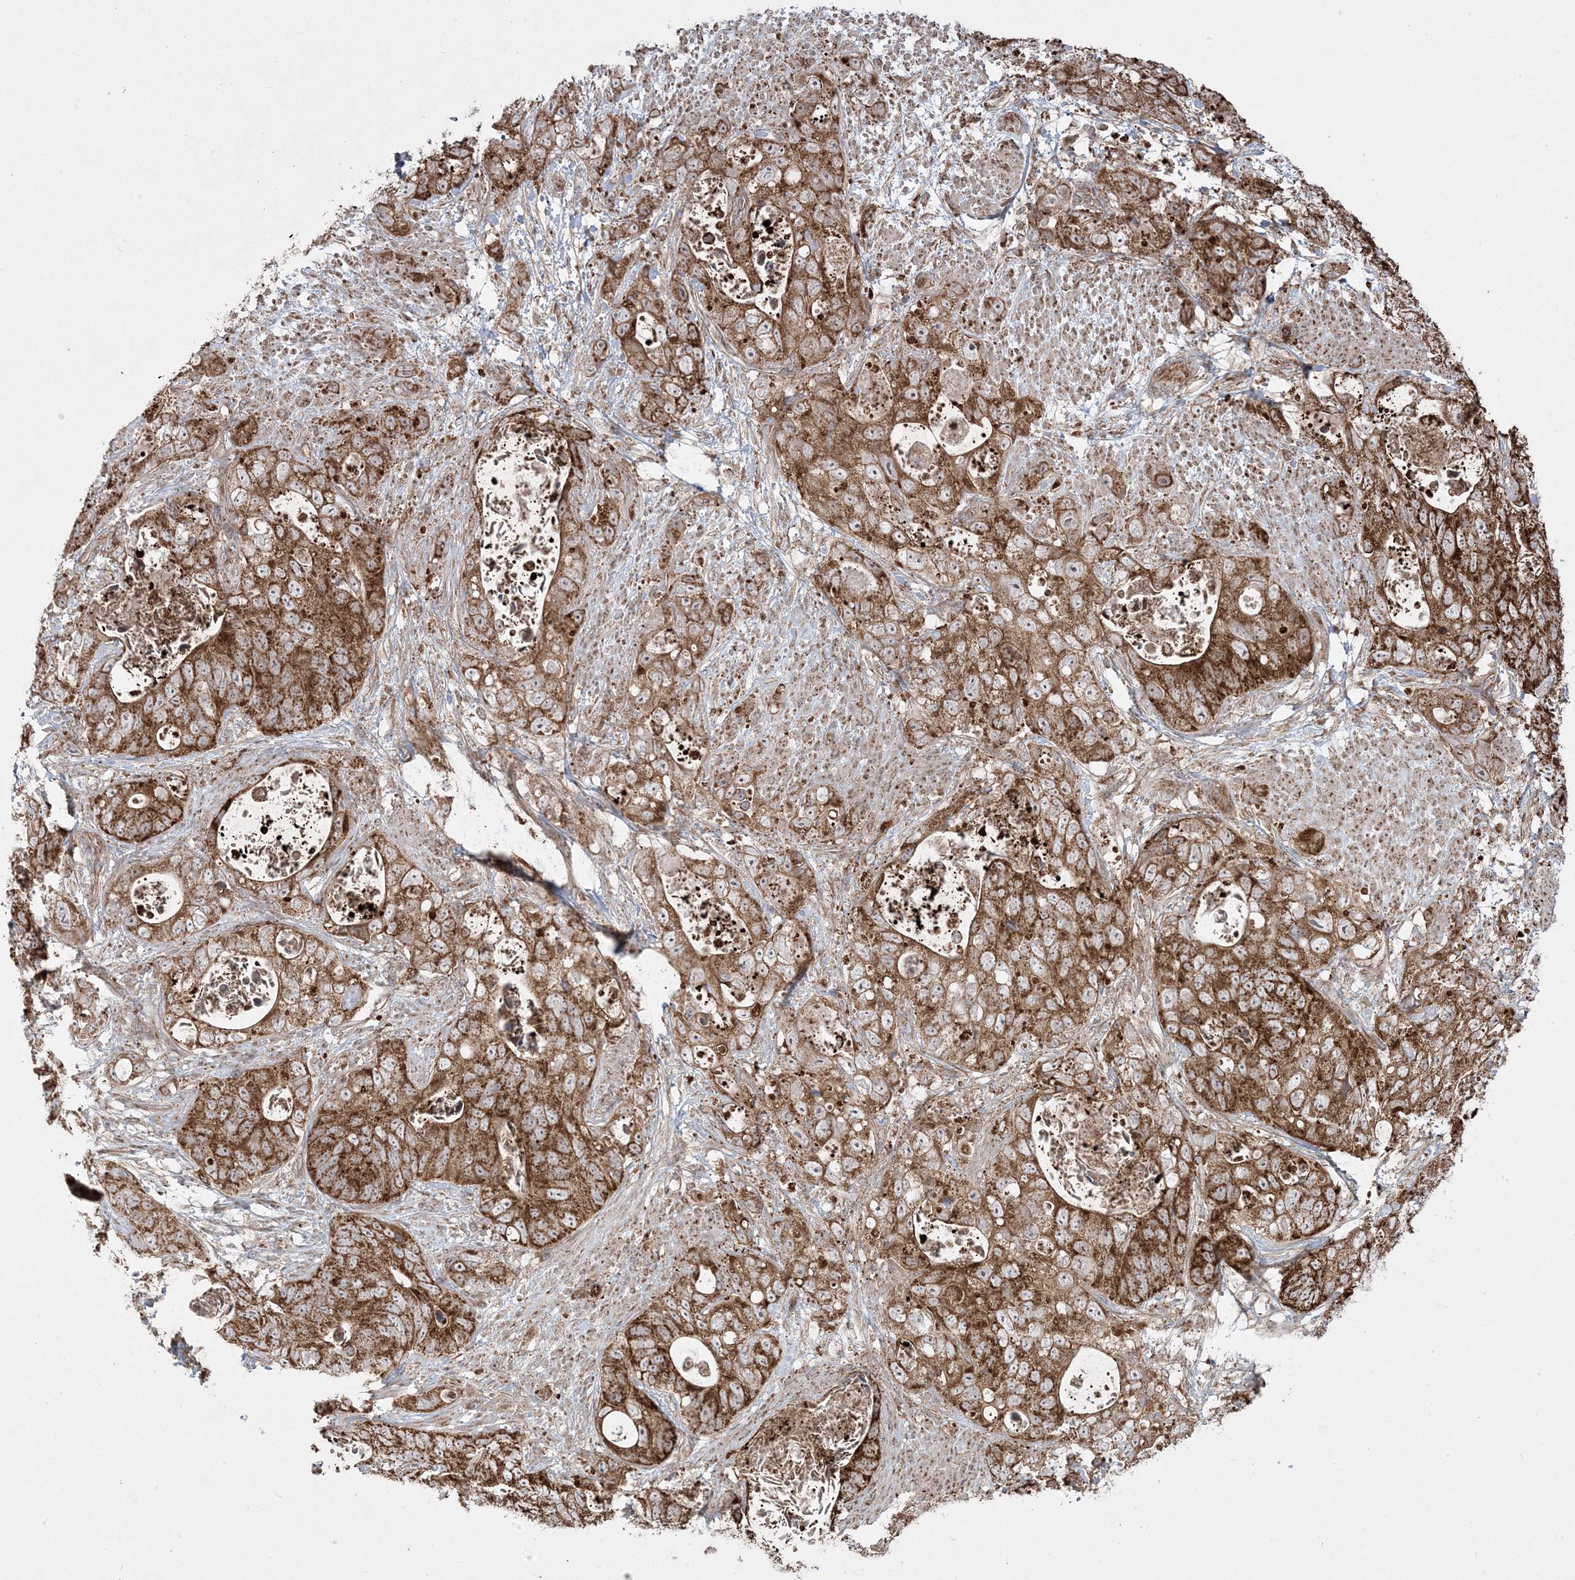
{"staining": {"intensity": "strong", "quantity": ">75%", "location": "cytoplasmic/membranous"}, "tissue": "stomach cancer", "cell_type": "Tumor cells", "image_type": "cancer", "snomed": [{"axis": "morphology", "description": "Adenocarcinoma, NOS"}, {"axis": "topography", "description": "Stomach"}], "caption": "Stomach adenocarcinoma was stained to show a protein in brown. There is high levels of strong cytoplasmic/membranous expression in about >75% of tumor cells.", "gene": "CLUAP1", "patient": {"sex": "female", "age": 89}}